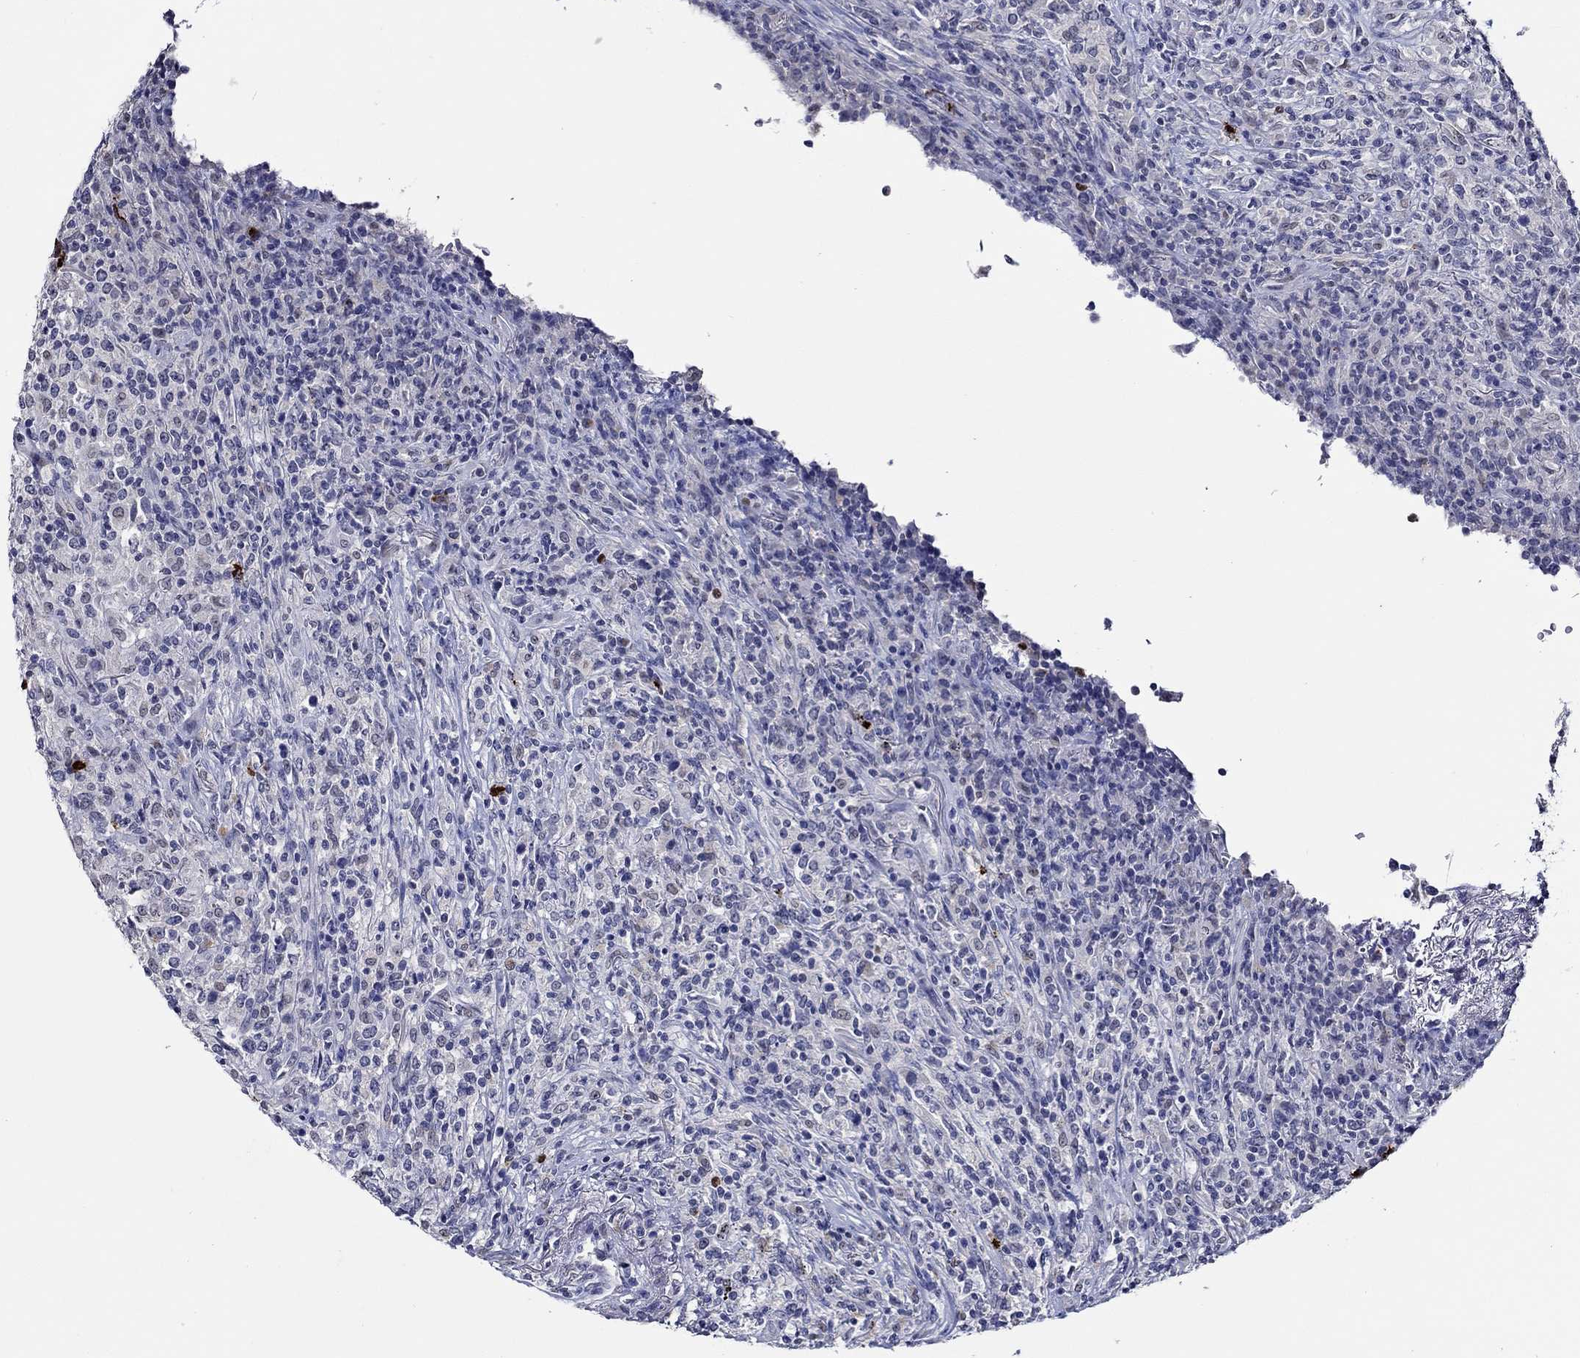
{"staining": {"intensity": "negative", "quantity": "none", "location": "none"}, "tissue": "lymphoma", "cell_type": "Tumor cells", "image_type": "cancer", "snomed": [{"axis": "morphology", "description": "Malignant lymphoma, non-Hodgkin's type, High grade"}, {"axis": "topography", "description": "Lung"}], "caption": "There is no significant expression in tumor cells of malignant lymphoma, non-Hodgkin's type (high-grade). (DAB immunohistochemistry (IHC), high magnification).", "gene": "GATA2", "patient": {"sex": "male", "age": 79}}